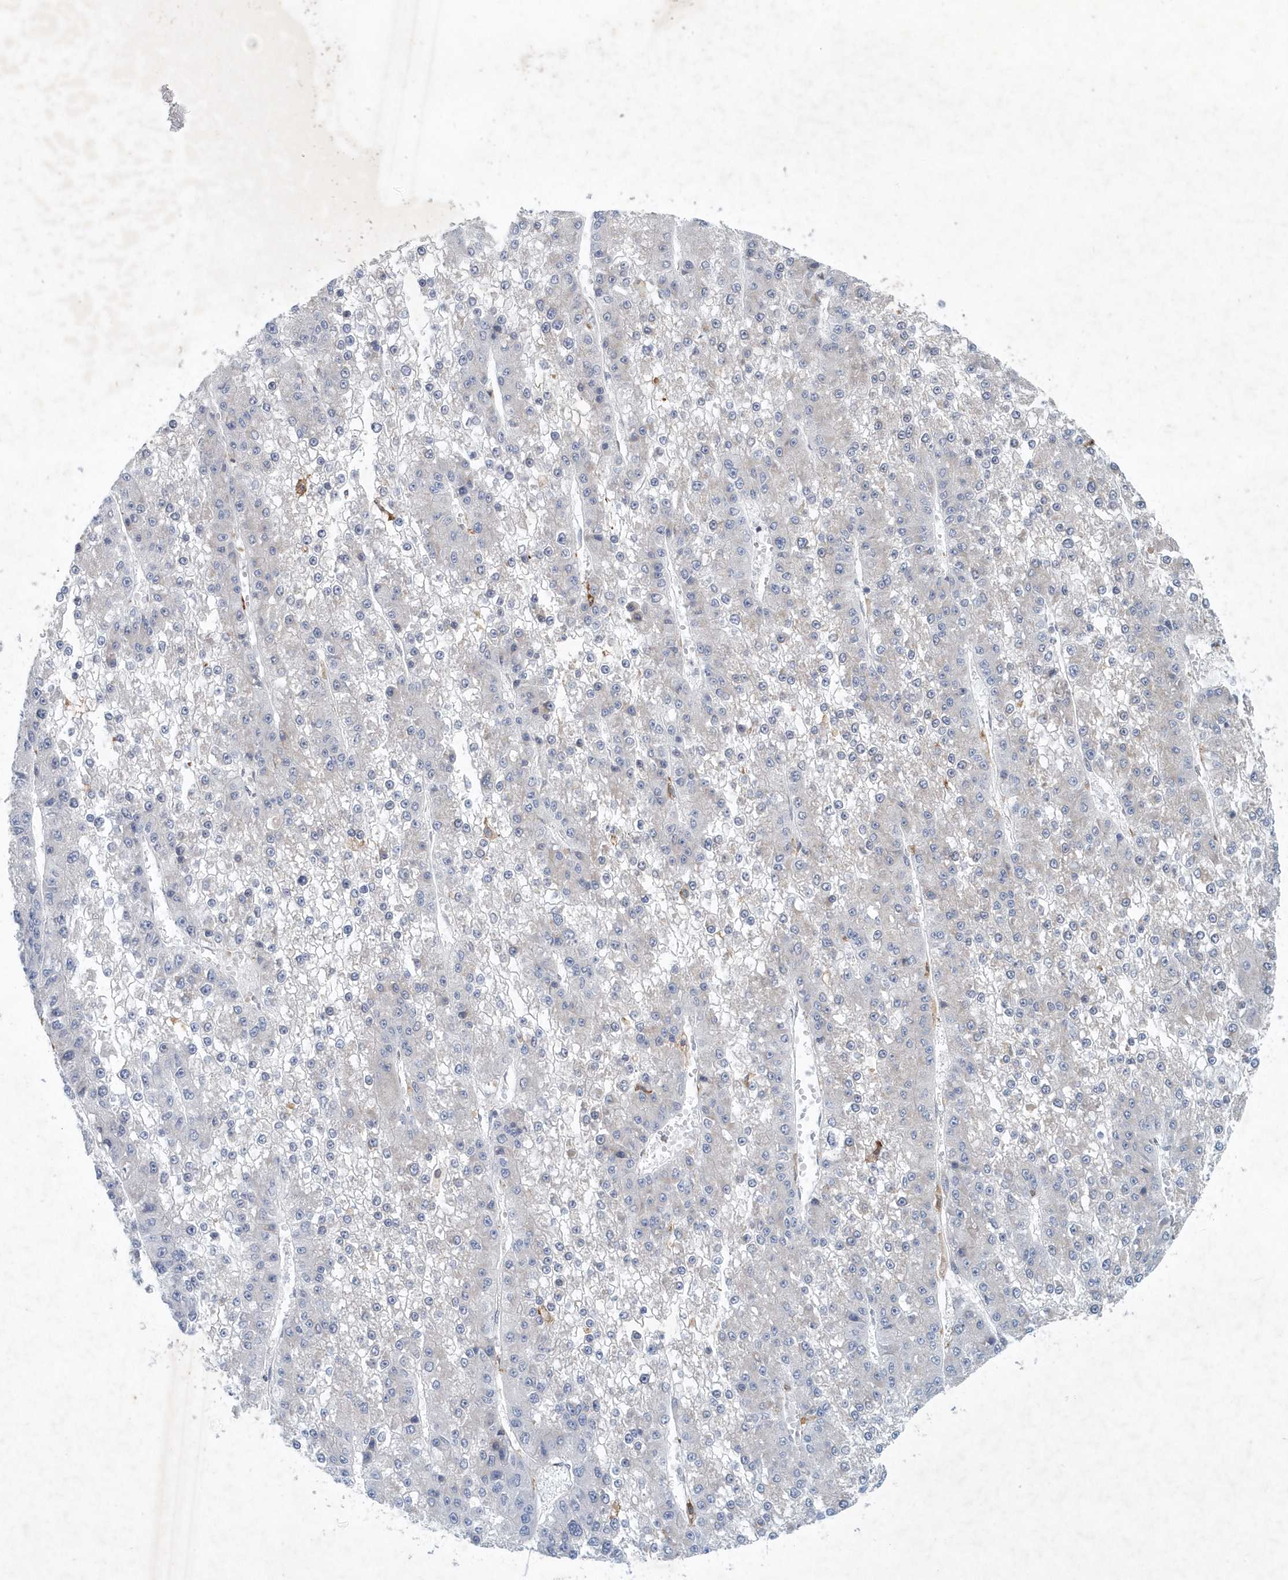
{"staining": {"intensity": "negative", "quantity": "none", "location": "none"}, "tissue": "liver cancer", "cell_type": "Tumor cells", "image_type": "cancer", "snomed": [{"axis": "morphology", "description": "Carcinoma, Hepatocellular, NOS"}, {"axis": "topography", "description": "Liver"}], "caption": "This is a histopathology image of IHC staining of liver cancer (hepatocellular carcinoma), which shows no expression in tumor cells. Brightfield microscopy of IHC stained with DAB (3,3'-diaminobenzidine) (brown) and hematoxylin (blue), captured at high magnification.", "gene": "P2RY10", "patient": {"sex": "female", "age": 73}}